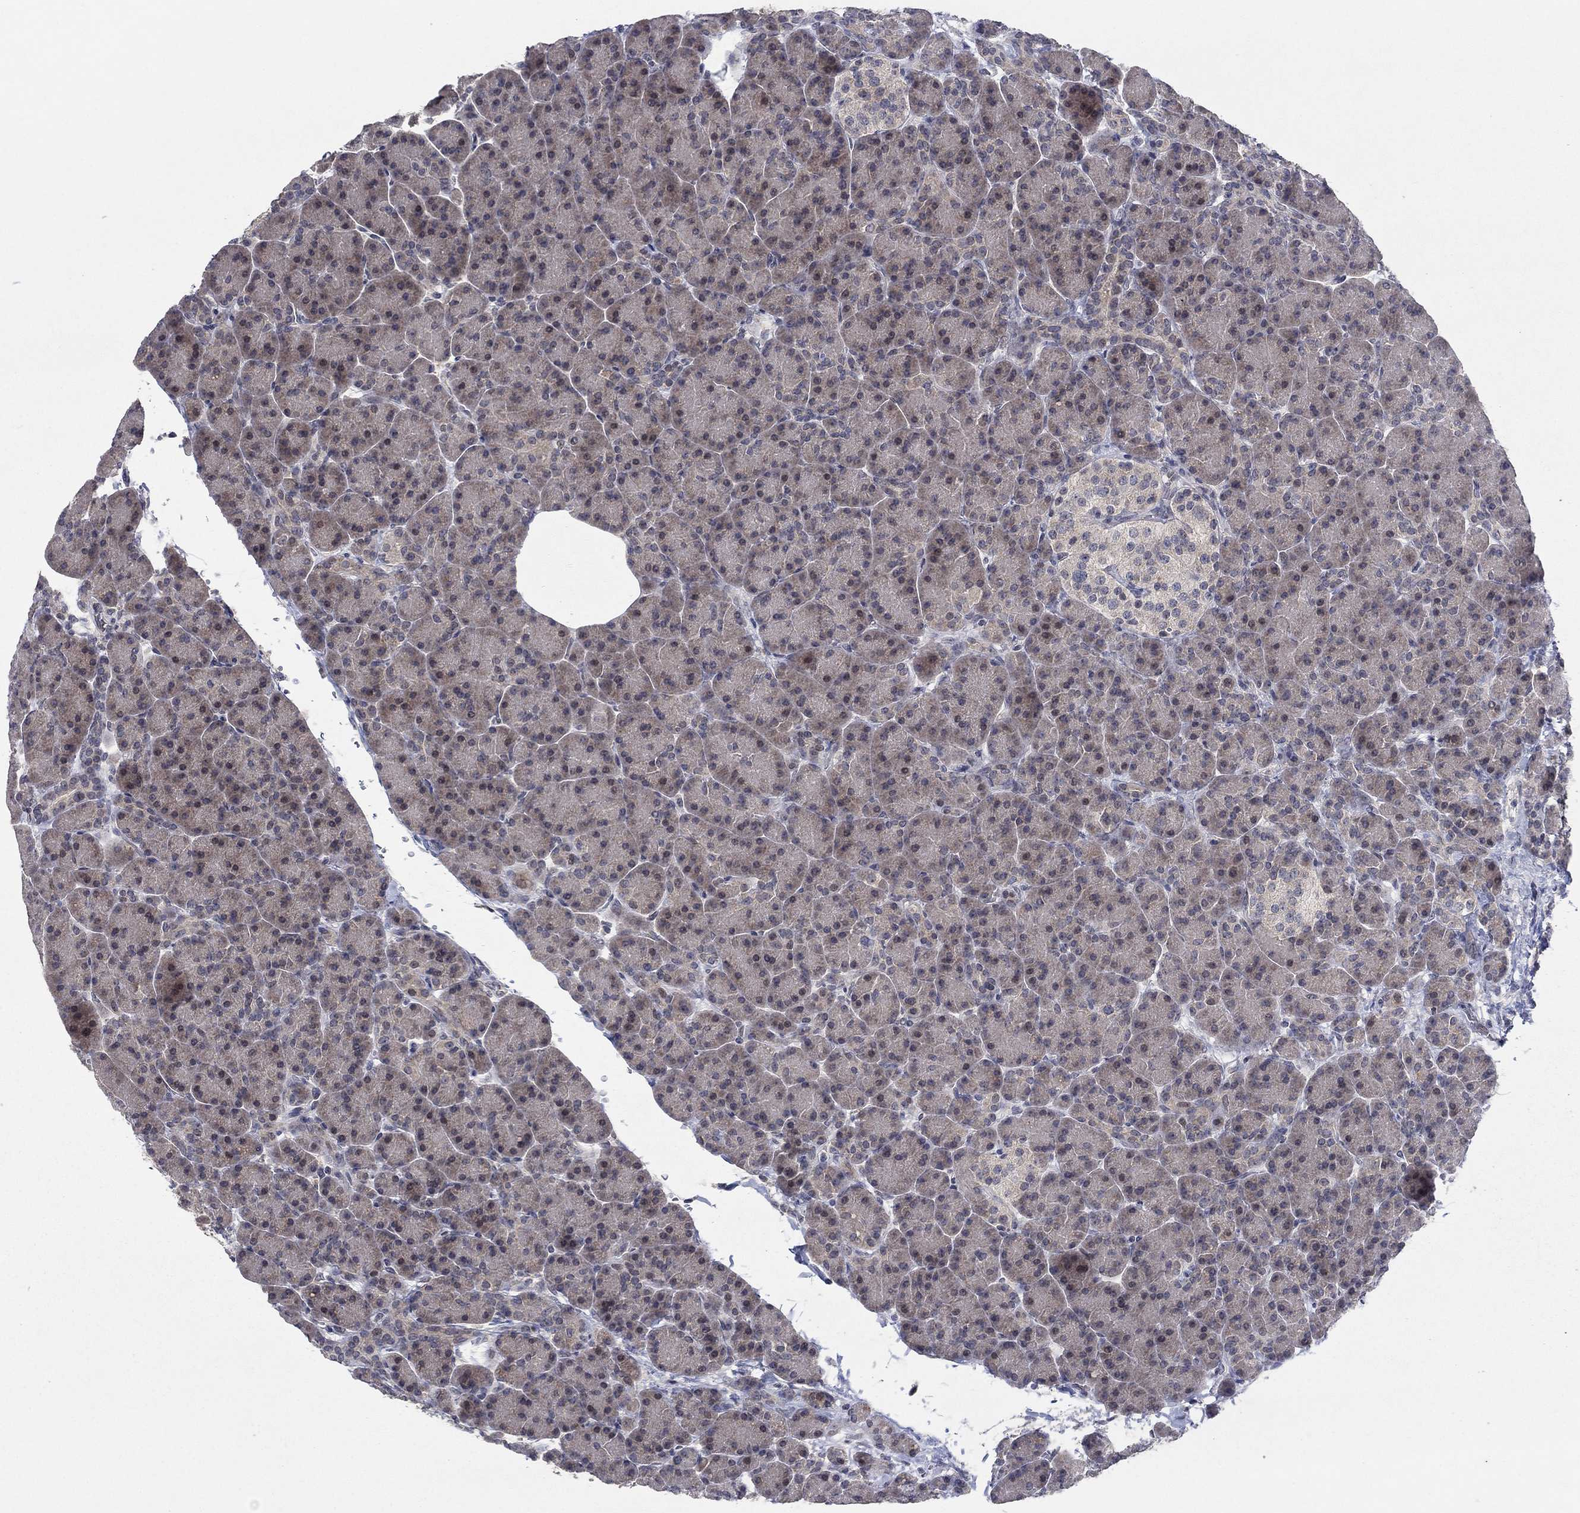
{"staining": {"intensity": "negative", "quantity": "none", "location": "none"}, "tissue": "pancreas", "cell_type": "Exocrine glandular cells", "image_type": "normal", "snomed": [{"axis": "morphology", "description": "Normal tissue, NOS"}, {"axis": "topography", "description": "Pancreas"}], "caption": "Immunohistochemical staining of unremarkable human pancreas reveals no significant expression in exocrine glandular cells. The staining was performed using DAB (3,3'-diaminobenzidine) to visualize the protein expression in brown, while the nuclei were stained in blue with hematoxylin (Magnification: 20x).", "gene": "IL4", "patient": {"sex": "female", "age": 63}}